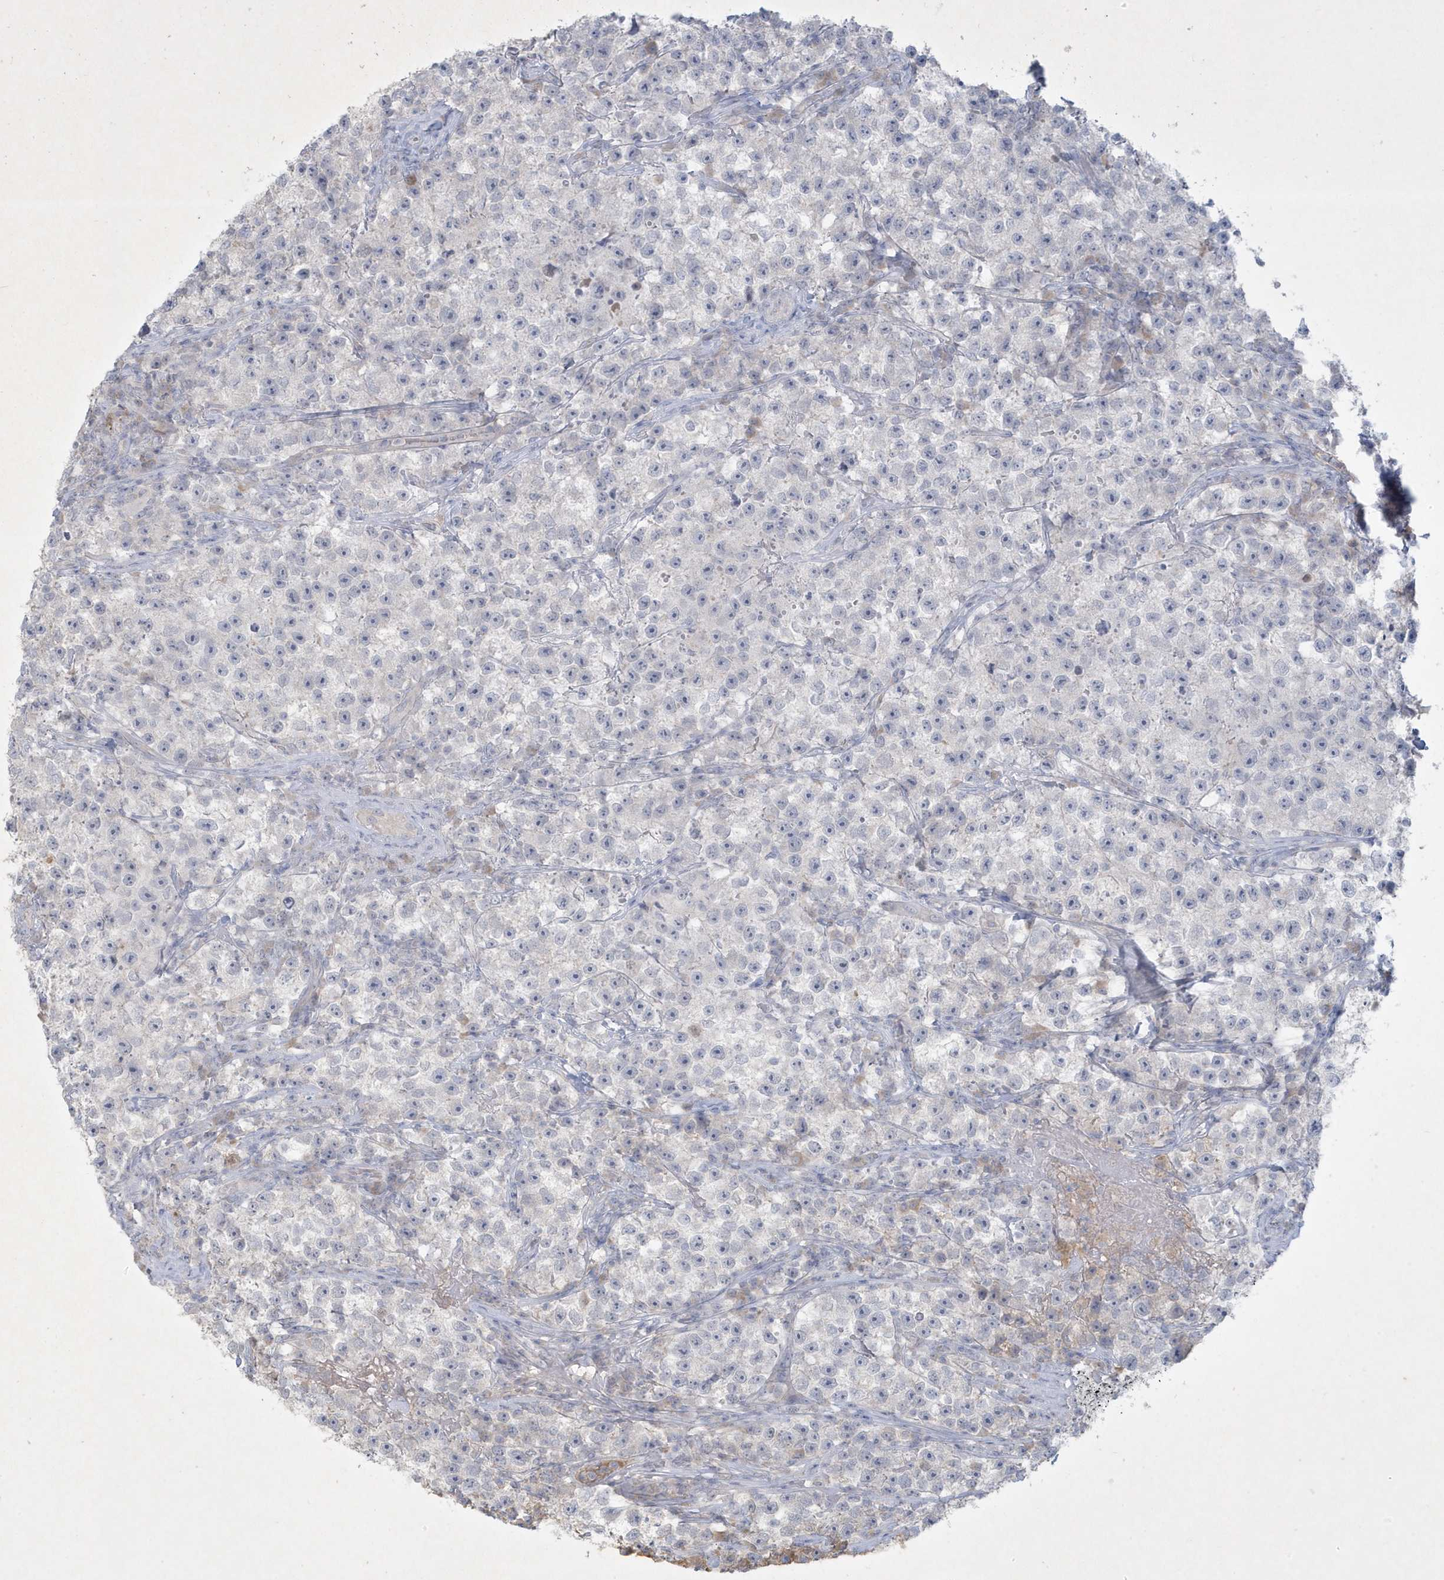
{"staining": {"intensity": "negative", "quantity": "none", "location": "none"}, "tissue": "testis cancer", "cell_type": "Tumor cells", "image_type": "cancer", "snomed": [{"axis": "morphology", "description": "Seminoma, NOS"}, {"axis": "topography", "description": "Testis"}], "caption": "DAB (3,3'-diaminobenzidine) immunohistochemical staining of testis cancer (seminoma) exhibits no significant staining in tumor cells.", "gene": "CCDC24", "patient": {"sex": "male", "age": 22}}